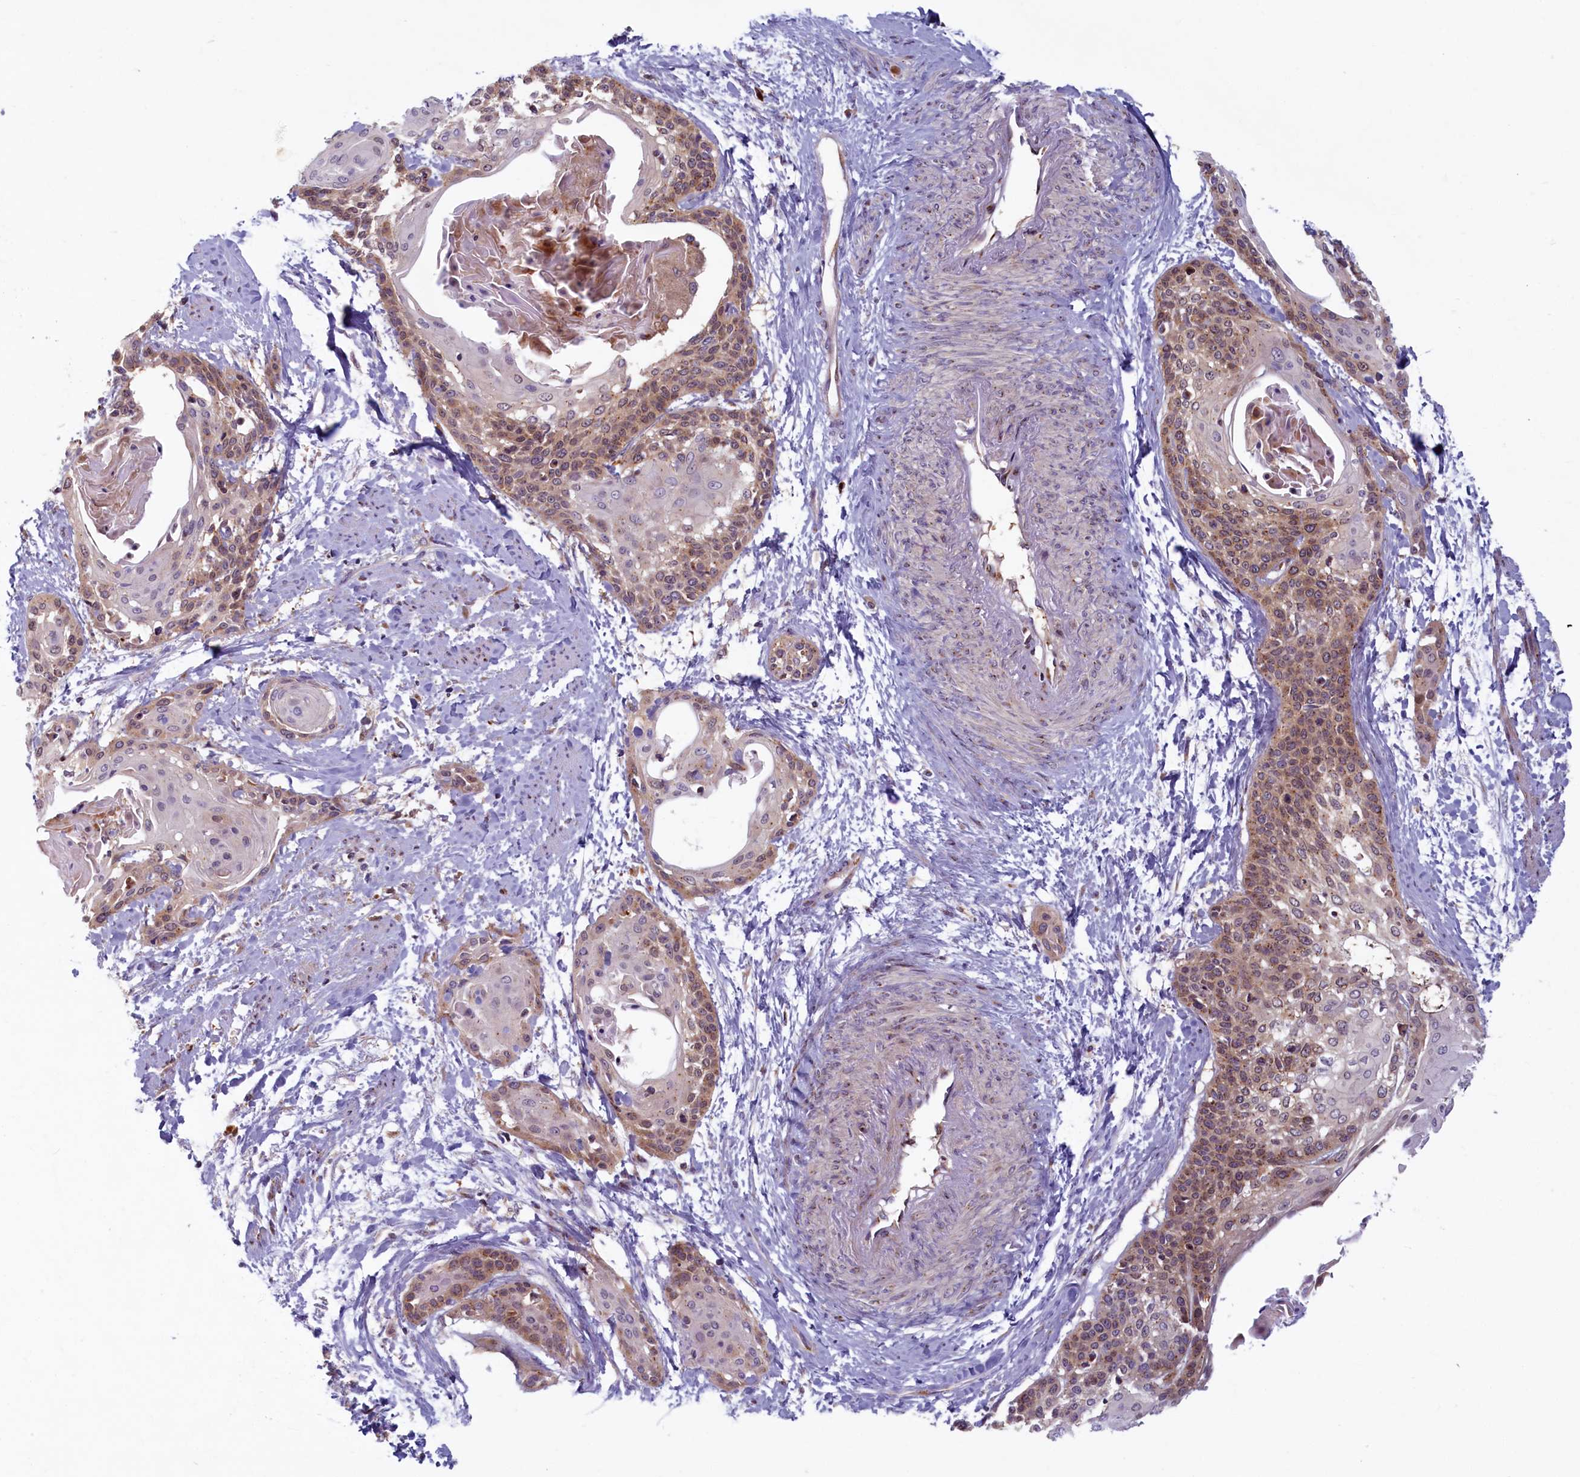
{"staining": {"intensity": "moderate", "quantity": ">75%", "location": "cytoplasmic/membranous"}, "tissue": "cervical cancer", "cell_type": "Tumor cells", "image_type": "cancer", "snomed": [{"axis": "morphology", "description": "Squamous cell carcinoma, NOS"}, {"axis": "topography", "description": "Cervix"}], "caption": "Squamous cell carcinoma (cervical) tissue demonstrates moderate cytoplasmic/membranous staining in about >75% of tumor cells, visualized by immunohistochemistry.", "gene": "BLVRB", "patient": {"sex": "female", "age": 57}}